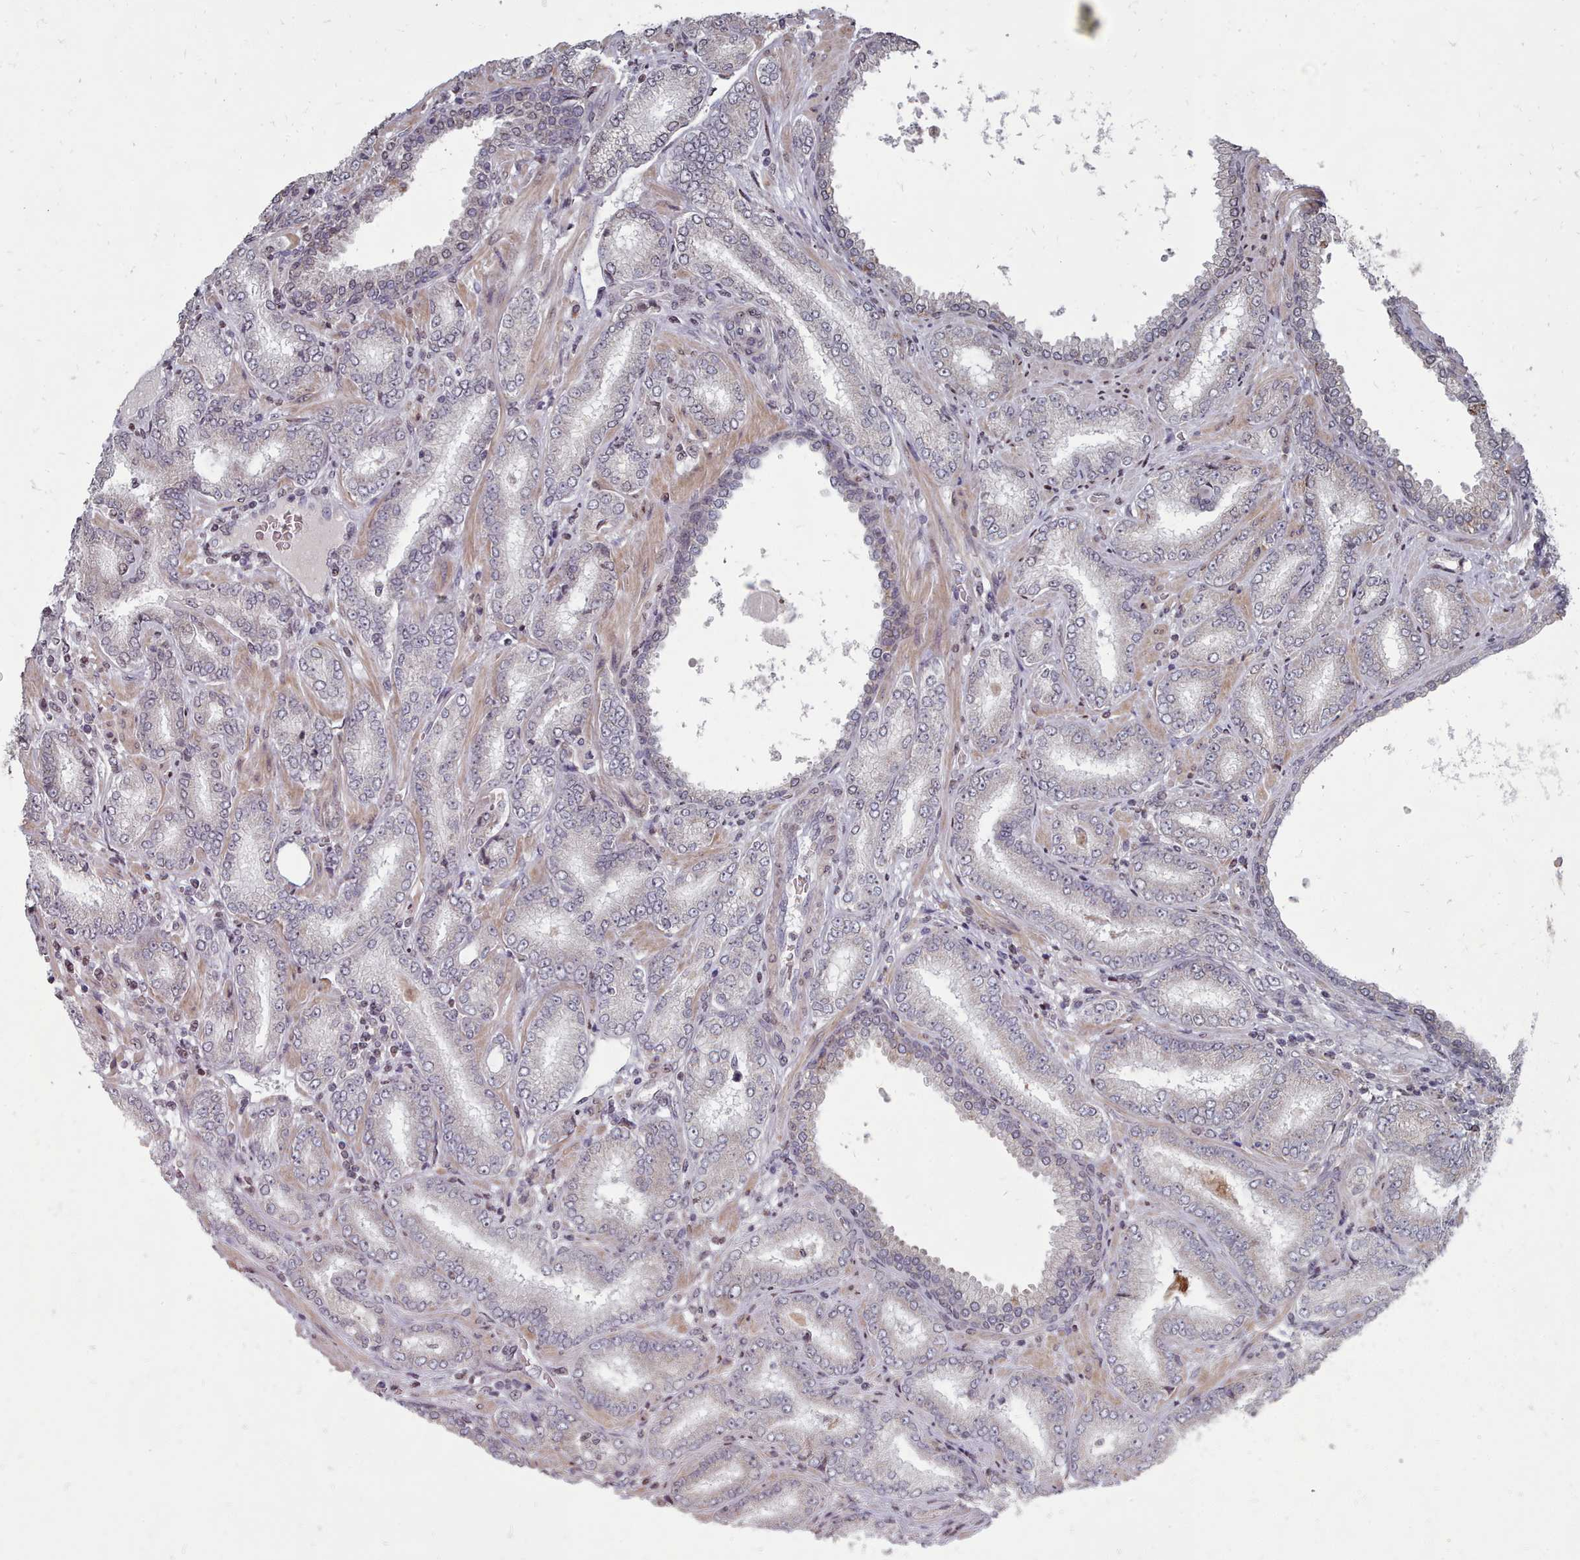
{"staining": {"intensity": "negative", "quantity": "none", "location": "none"}, "tissue": "prostate cancer", "cell_type": "Tumor cells", "image_type": "cancer", "snomed": [{"axis": "morphology", "description": "Adenocarcinoma, High grade"}, {"axis": "topography", "description": "Prostate"}], "caption": "Protein analysis of prostate cancer reveals no significant expression in tumor cells. (DAB immunohistochemistry, high magnification).", "gene": "ACKR3", "patient": {"sex": "male", "age": 72}}